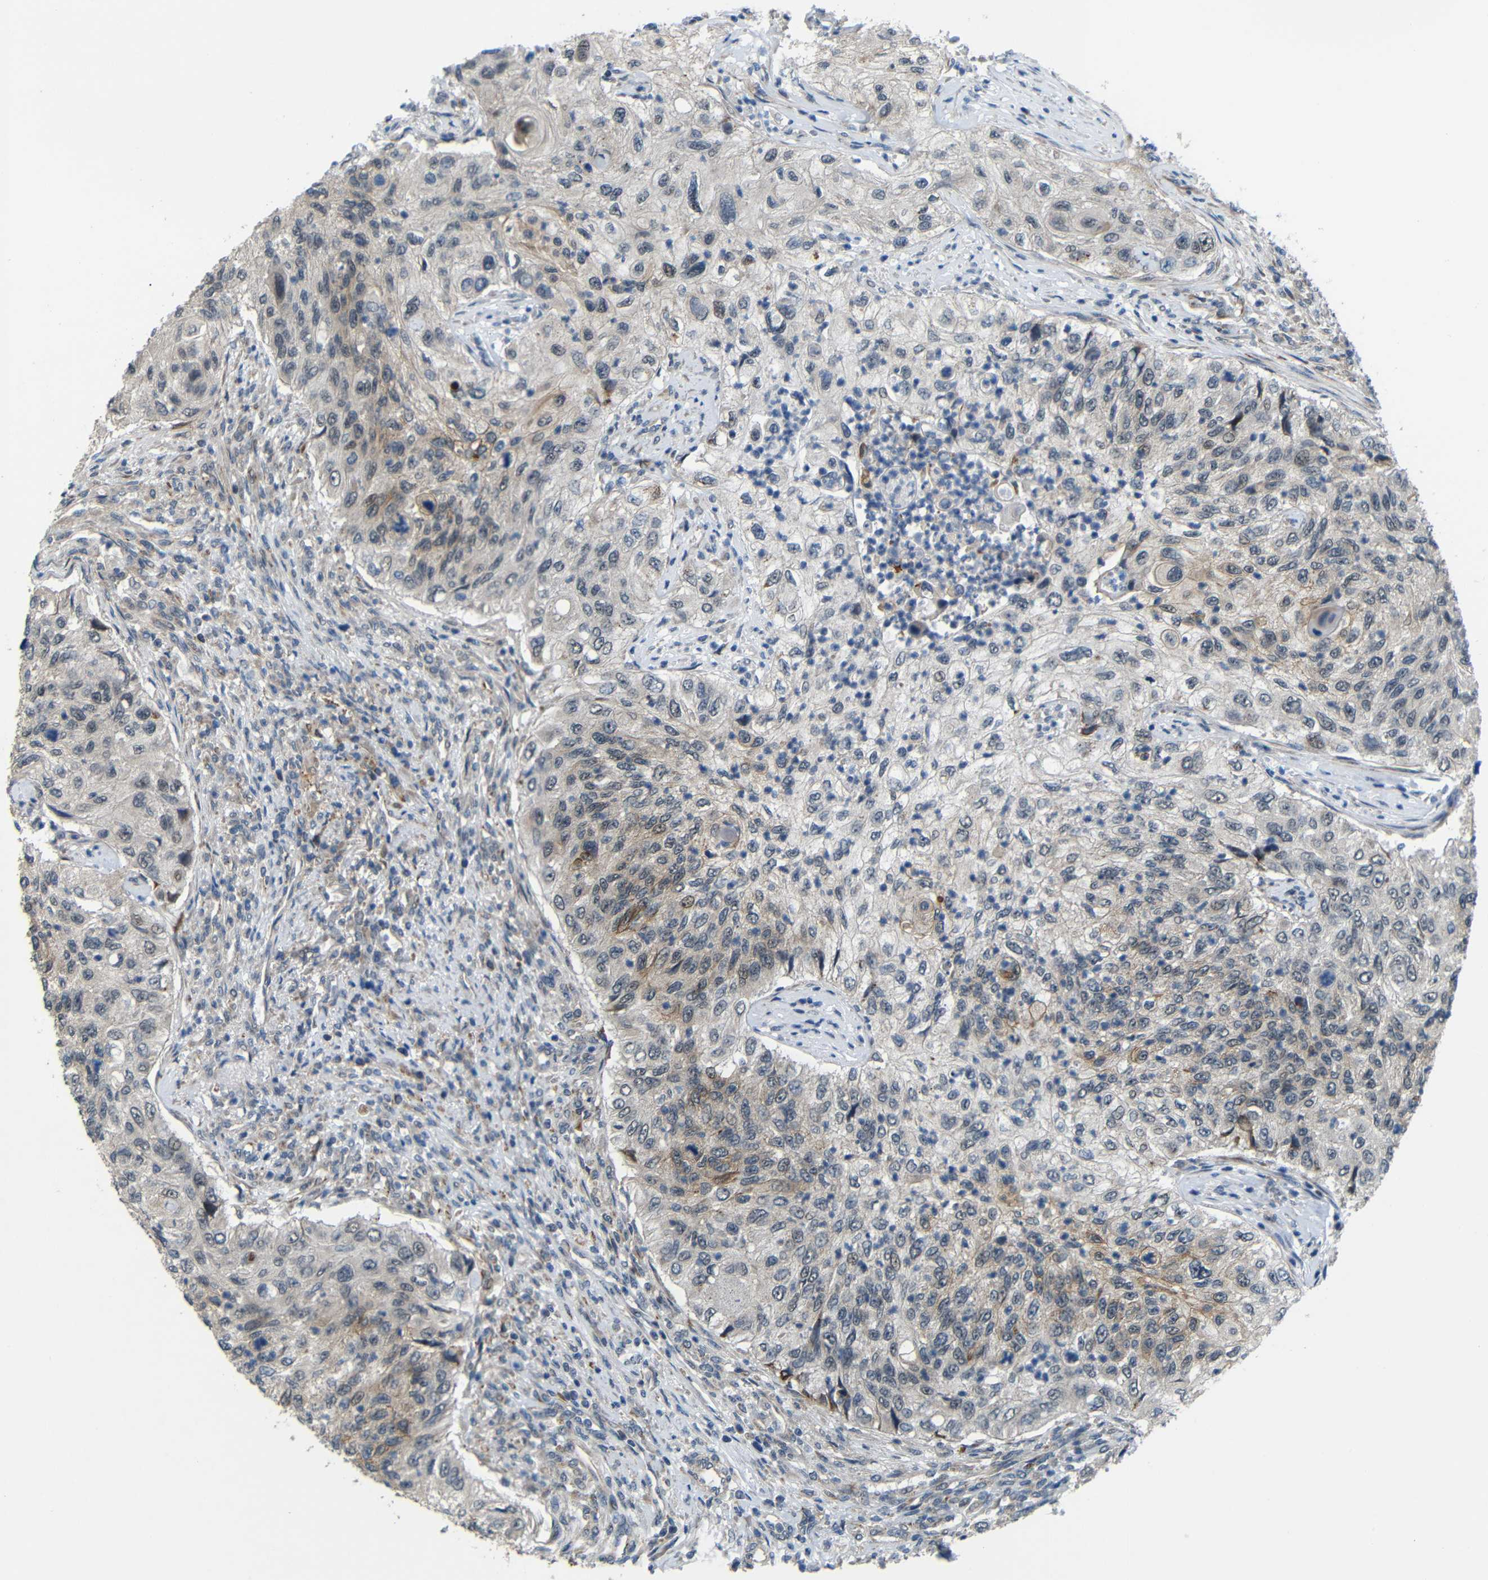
{"staining": {"intensity": "weak", "quantity": "<25%", "location": "cytoplasmic/membranous"}, "tissue": "urothelial cancer", "cell_type": "Tumor cells", "image_type": "cancer", "snomed": [{"axis": "morphology", "description": "Urothelial carcinoma, High grade"}, {"axis": "topography", "description": "Urinary bladder"}], "caption": "There is no significant positivity in tumor cells of urothelial carcinoma (high-grade).", "gene": "SYDE1", "patient": {"sex": "female", "age": 60}}